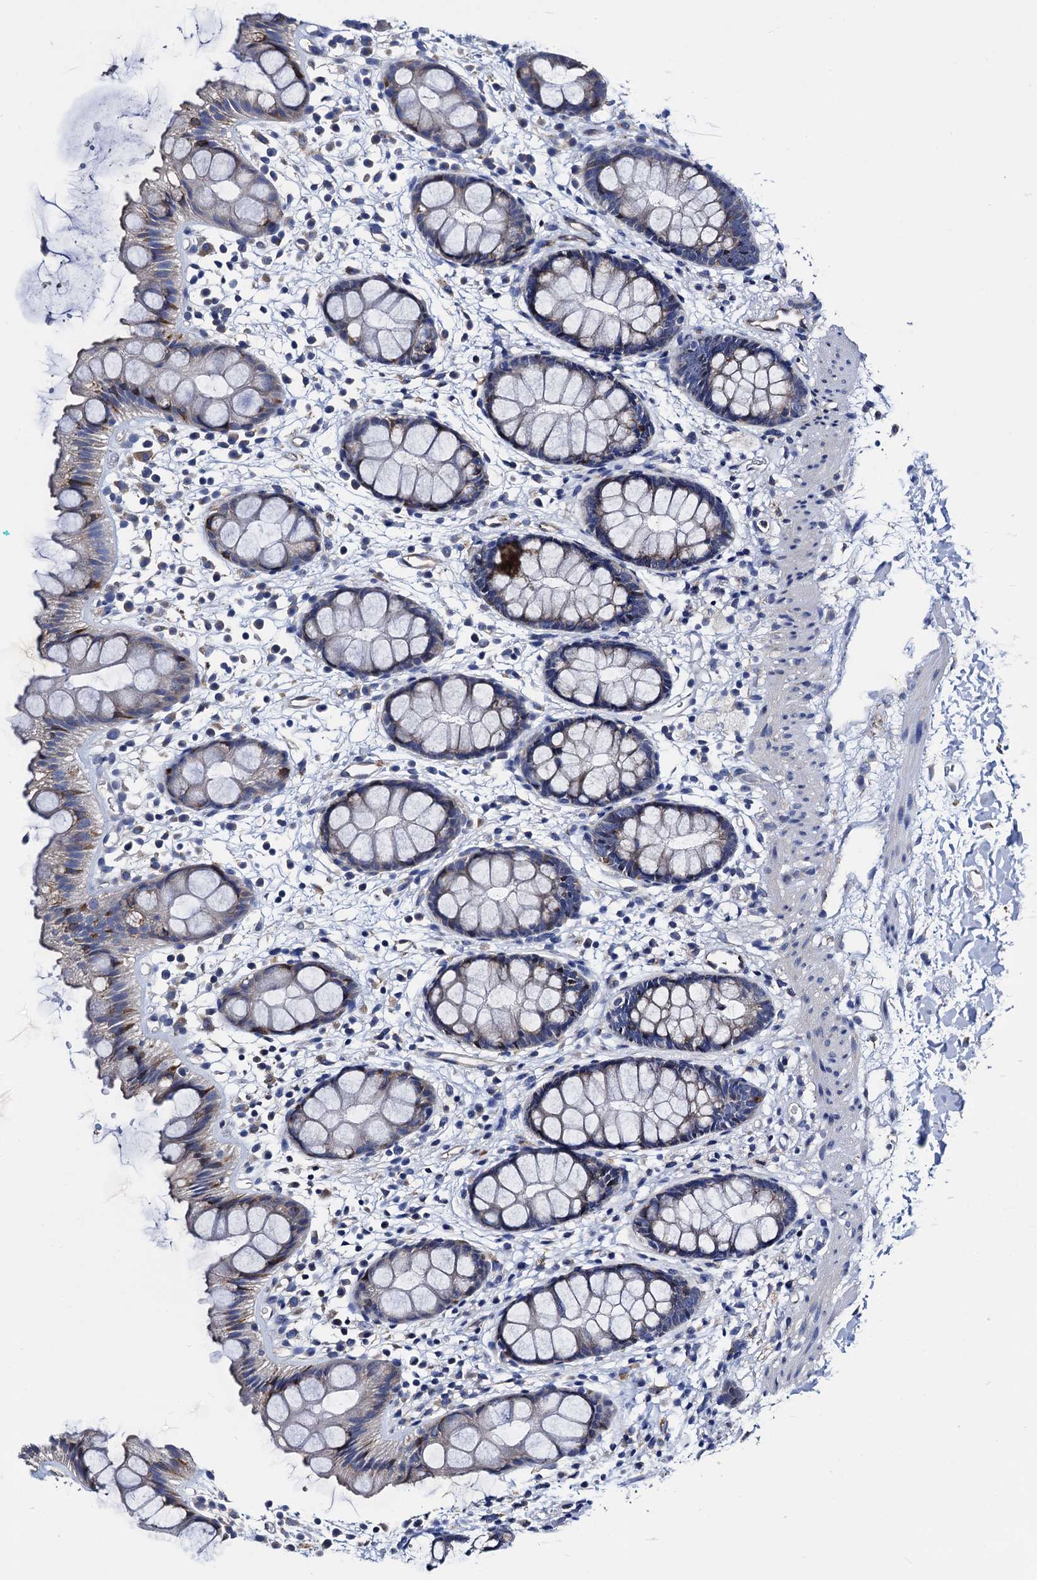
{"staining": {"intensity": "negative", "quantity": "none", "location": "none"}, "tissue": "rectum", "cell_type": "Glandular cells", "image_type": "normal", "snomed": [{"axis": "morphology", "description": "Normal tissue, NOS"}, {"axis": "topography", "description": "Rectum"}], "caption": "The histopathology image reveals no staining of glandular cells in normal rectum. Brightfield microscopy of immunohistochemistry stained with DAB (brown) and hematoxylin (blue), captured at high magnification.", "gene": "FREM3", "patient": {"sex": "female", "age": 65}}